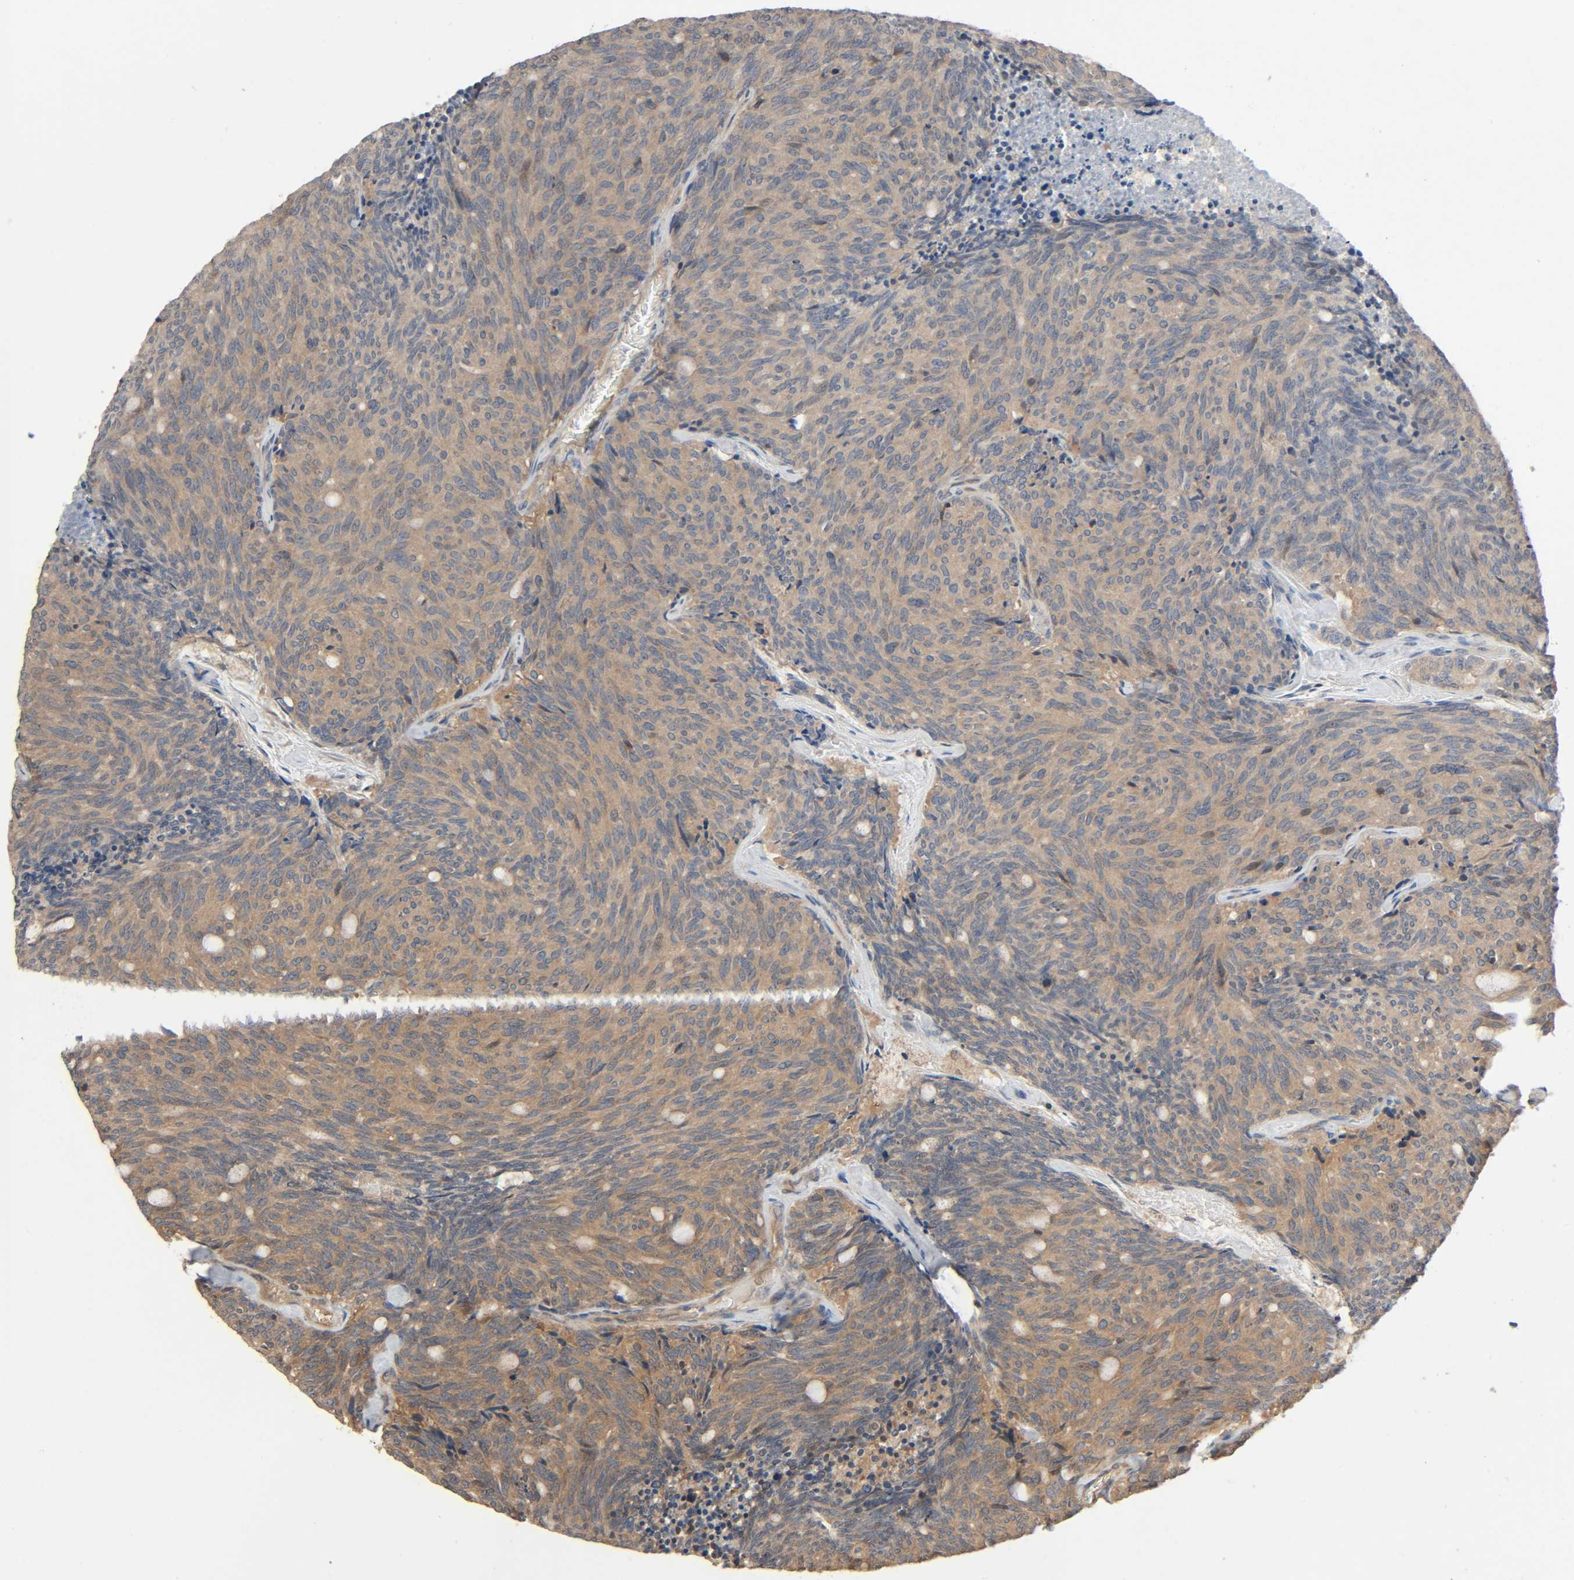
{"staining": {"intensity": "moderate", "quantity": ">75%", "location": "cytoplasmic/membranous"}, "tissue": "carcinoid", "cell_type": "Tumor cells", "image_type": "cancer", "snomed": [{"axis": "morphology", "description": "Carcinoid, malignant, NOS"}, {"axis": "topography", "description": "Pancreas"}], "caption": "Protein expression analysis of carcinoid (malignant) demonstrates moderate cytoplasmic/membranous positivity in approximately >75% of tumor cells. (Stains: DAB in brown, nuclei in blue, Microscopy: brightfield microscopy at high magnification).", "gene": "PPP2R1B", "patient": {"sex": "female", "age": 54}}